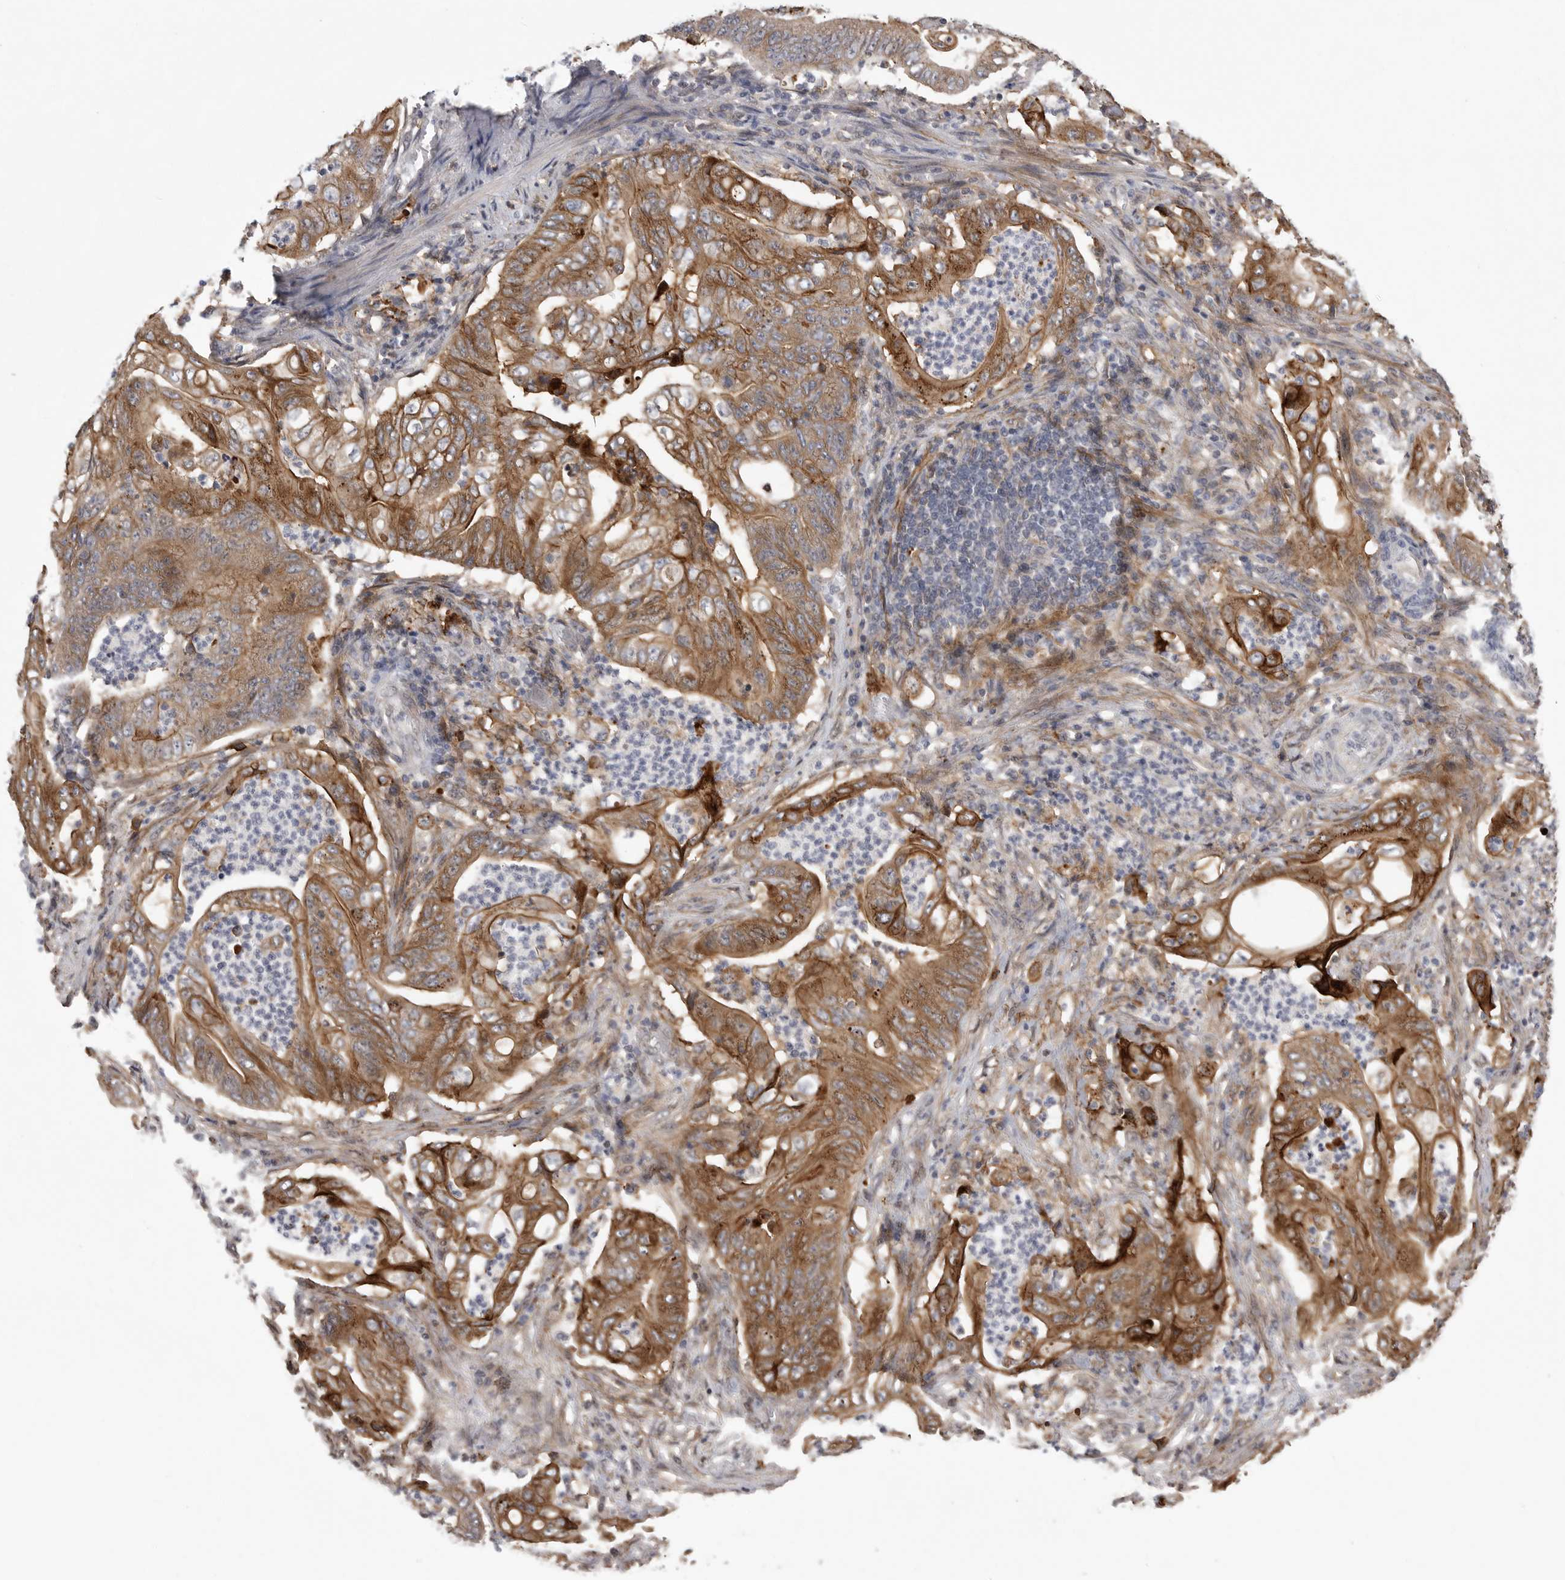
{"staining": {"intensity": "moderate", "quantity": ">75%", "location": "cytoplasmic/membranous"}, "tissue": "stomach cancer", "cell_type": "Tumor cells", "image_type": "cancer", "snomed": [{"axis": "morphology", "description": "Adenocarcinoma, NOS"}, {"axis": "topography", "description": "Stomach"}], "caption": "DAB (3,3'-diaminobenzidine) immunohistochemical staining of human stomach adenocarcinoma demonstrates moderate cytoplasmic/membranous protein staining in about >75% of tumor cells.", "gene": "NECTIN1", "patient": {"sex": "female", "age": 73}}